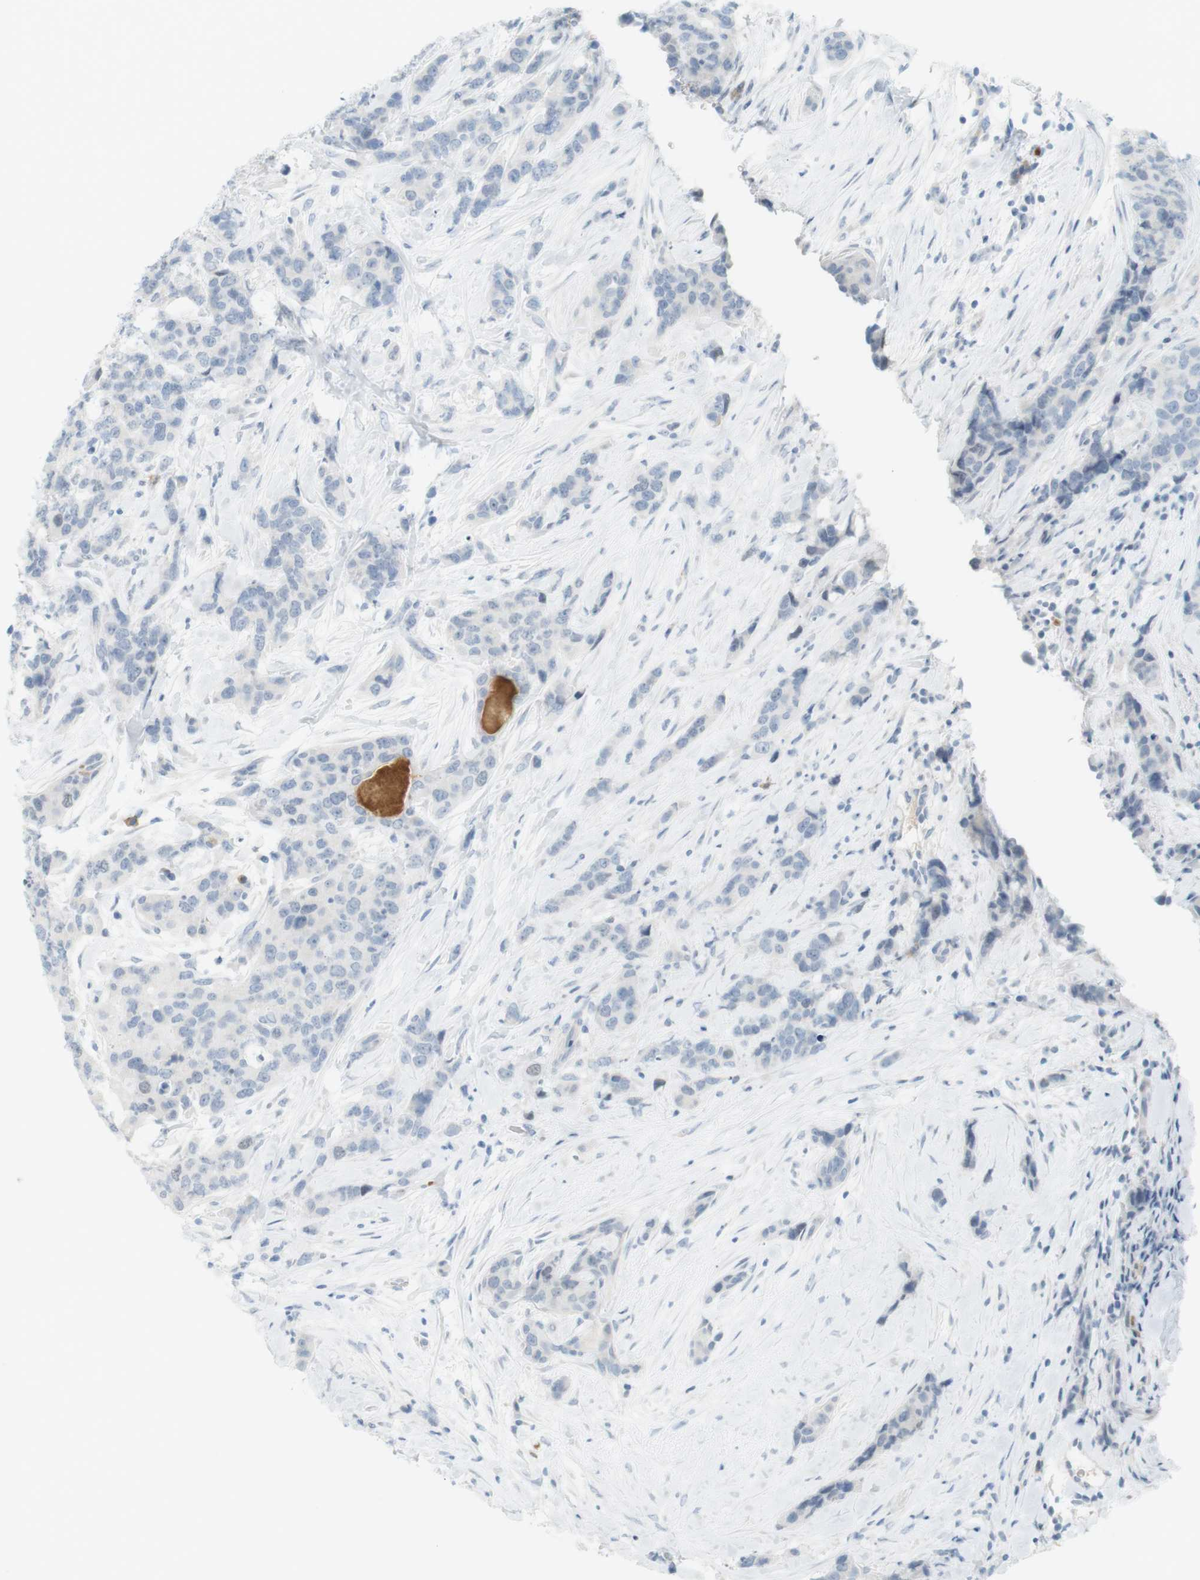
{"staining": {"intensity": "negative", "quantity": "none", "location": "none"}, "tissue": "breast cancer", "cell_type": "Tumor cells", "image_type": "cancer", "snomed": [{"axis": "morphology", "description": "Lobular carcinoma"}, {"axis": "topography", "description": "Breast"}], "caption": "Immunohistochemical staining of lobular carcinoma (breast) demonstrates no significant expression in tumor cells.", "gene": "DMC1", "patient": {"sex": "female", "age": 59}}